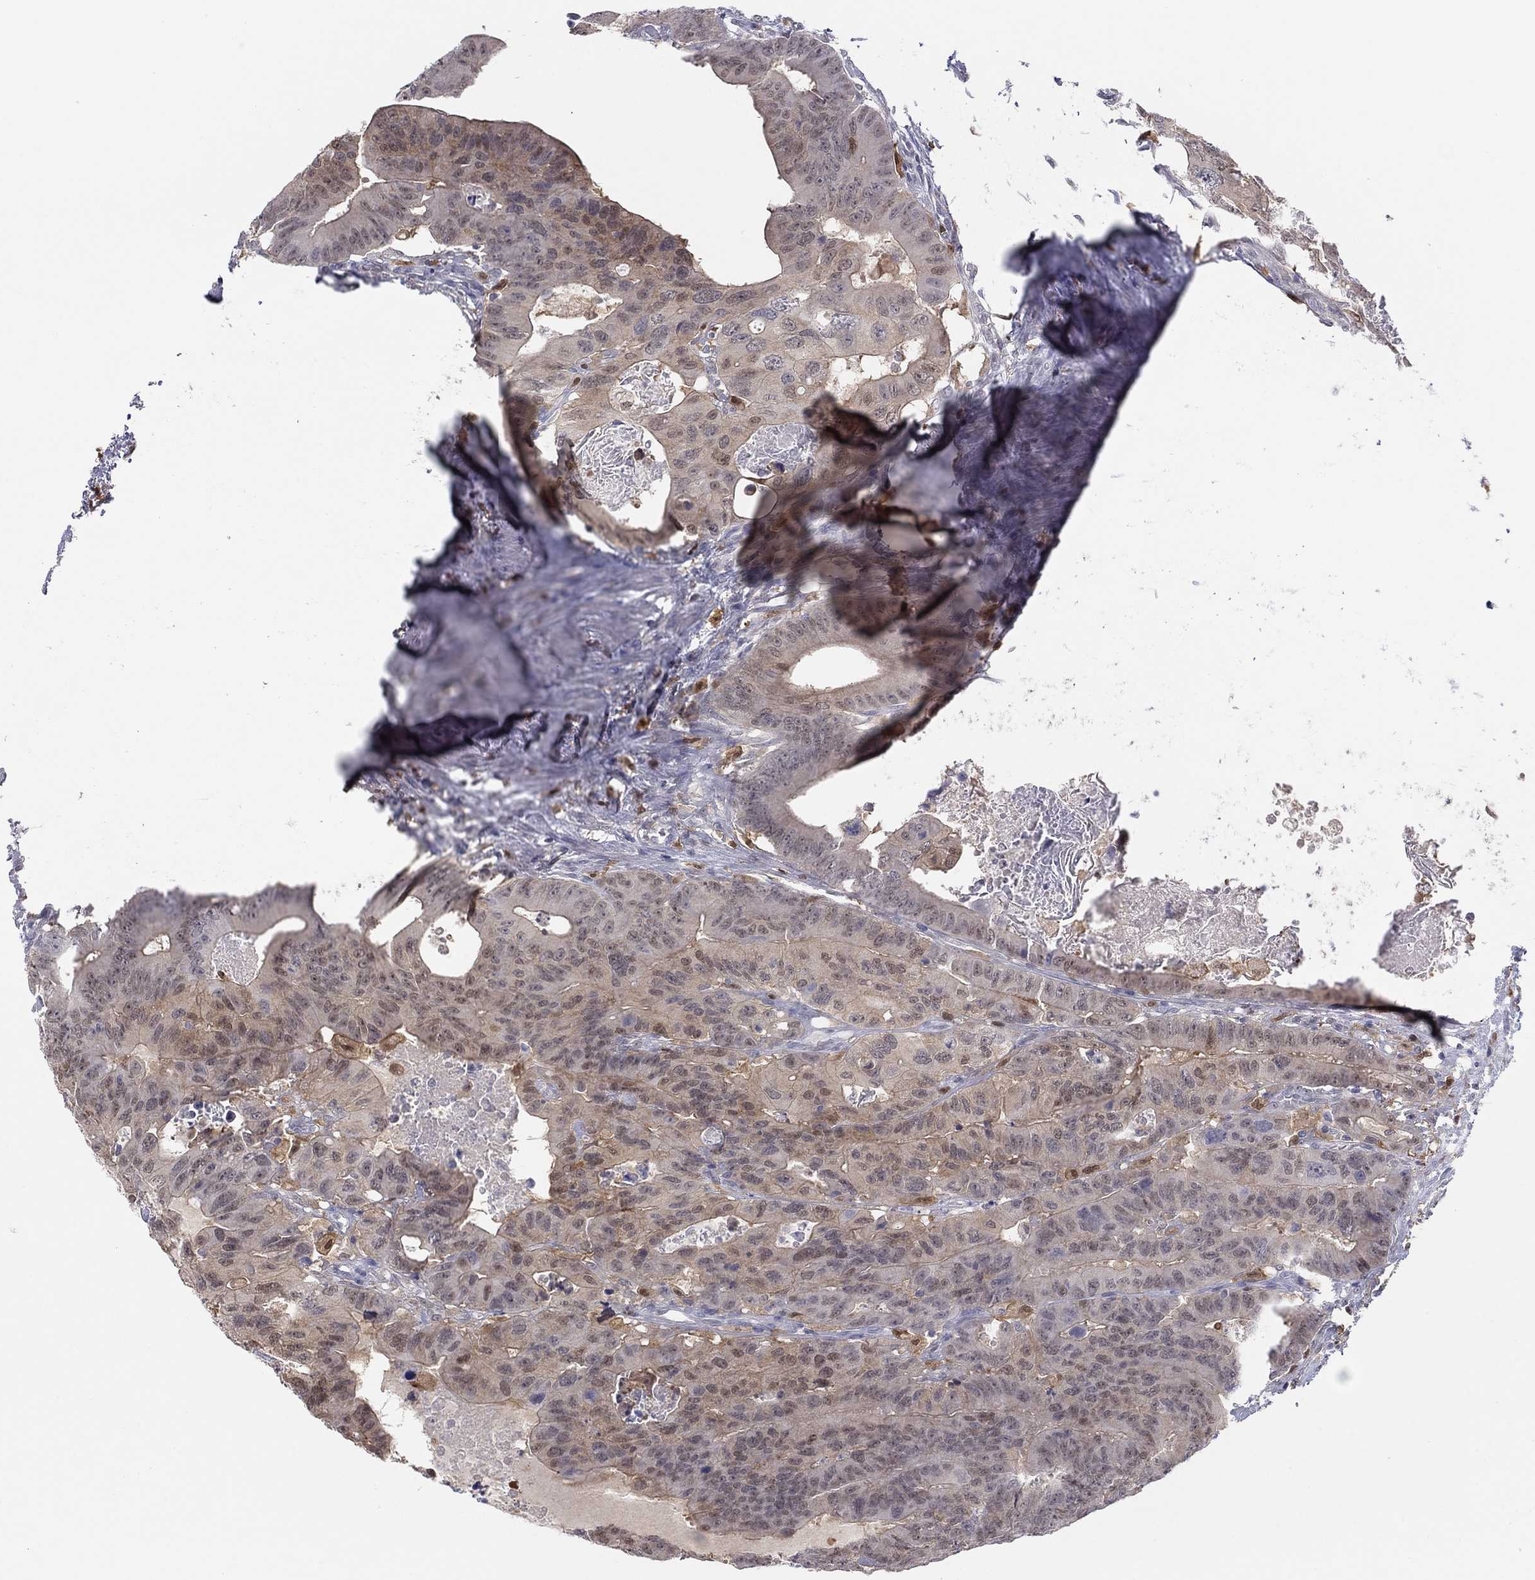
{"staining": {"intensity": "weak", "quantity": "25%-75%", "location": "cytoplasmic/membranous,nuclear"}, "tissue": "colorectal cancer", "cell_type": "Tumor cells", "image_type": "cancer", "snomed": [{"axis": "morphology", "description": "Adenocarcinoma, NOS"}, {"axis": "topography", "description": "Rectum"}], "caption": "IHC (DAB) staining of colorectal cancer (adenocarcinoma) demonstrates weak cytoplasmic/membranous and nuclear protein positivity in approximately 25%-75% of tumor cells. Using DAB (brown) and hematoxylin (blue) stains, captured at high magnification using brightfield microscopy.", "gene": "PDXK", "patient": {"sex": "male", "age": 64}}